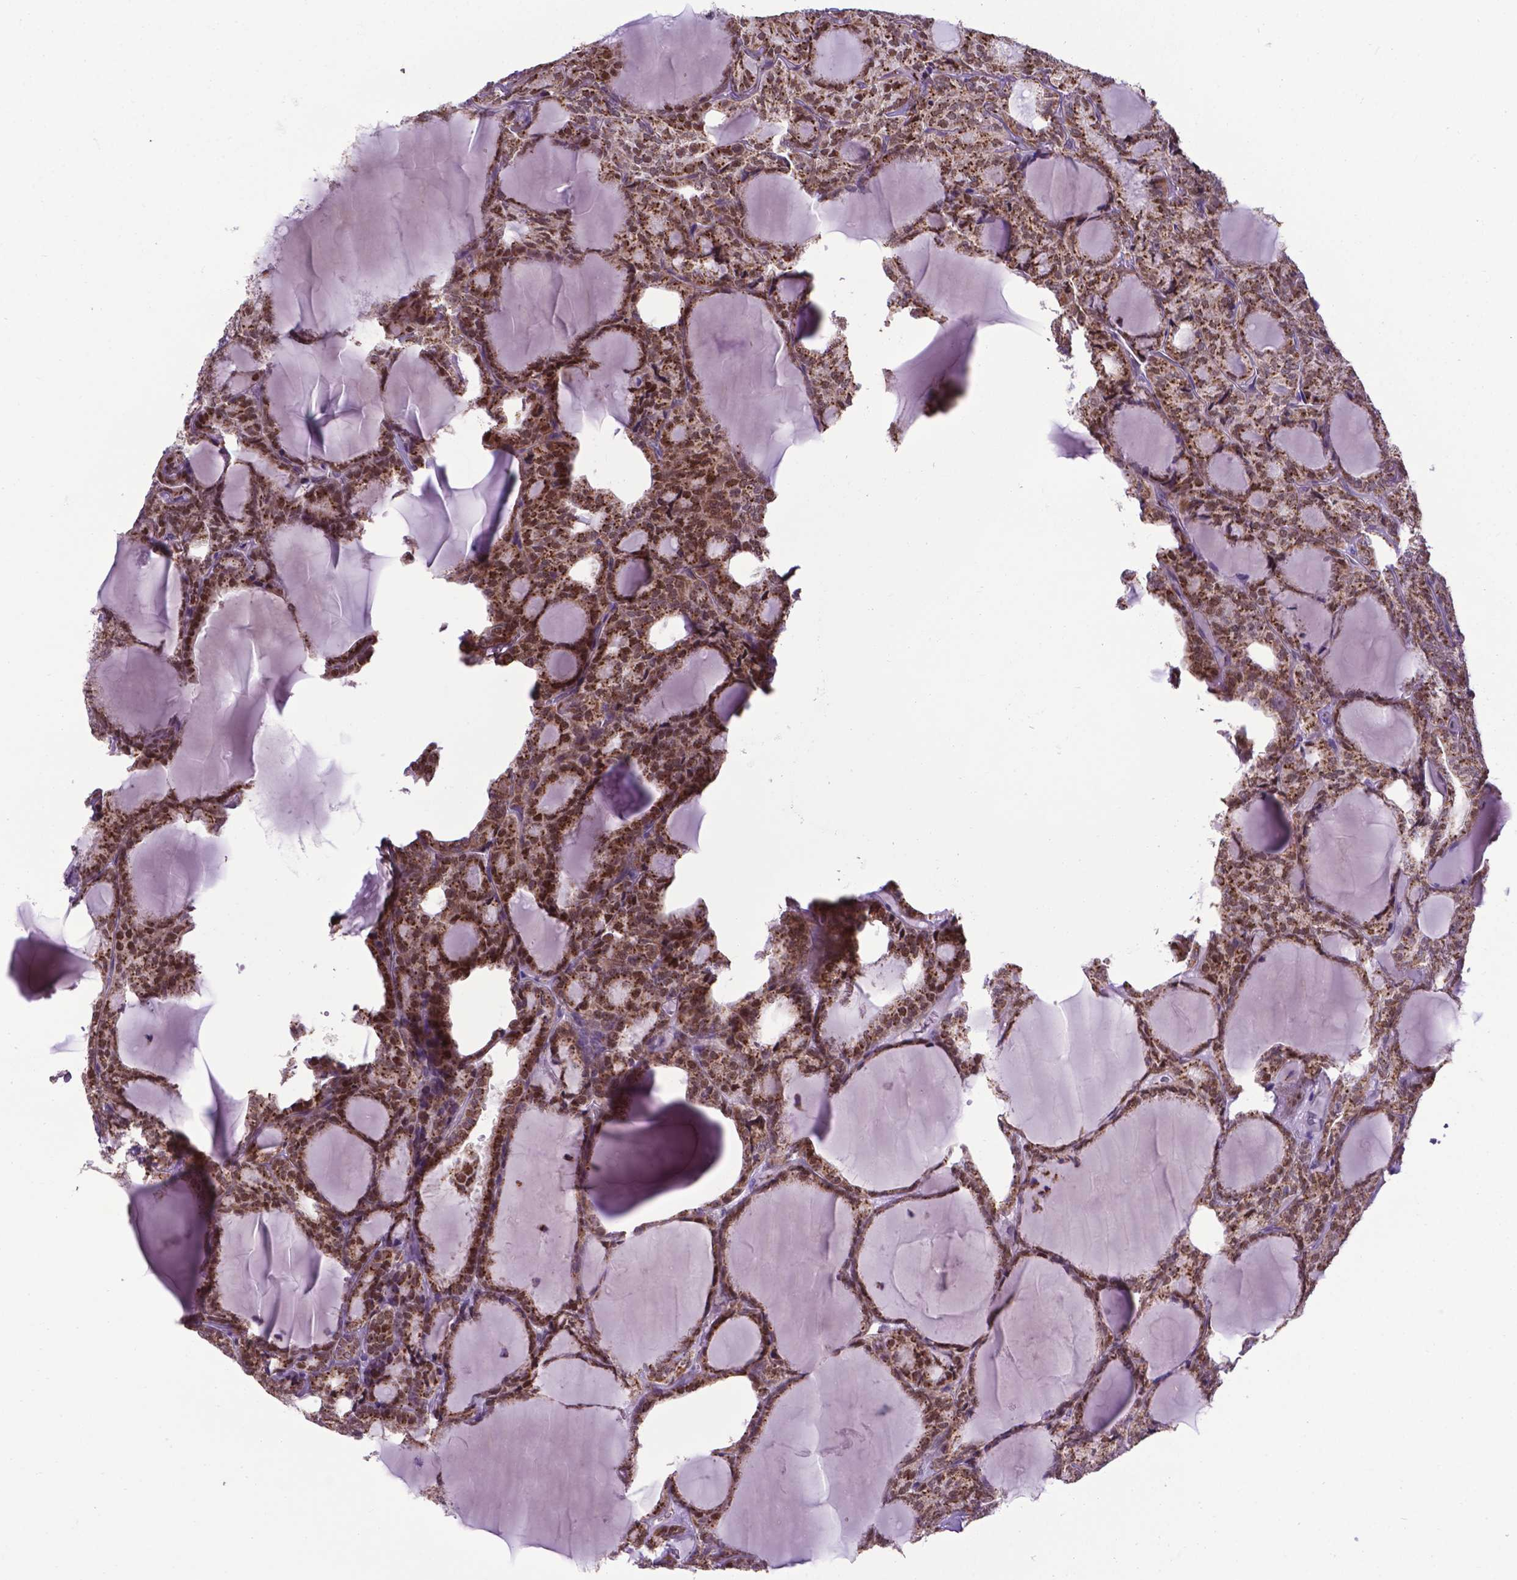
{"staining": {"intensity": "moderate", "quantity": ">75%", "location": "cytoplasmic/membranous,nuclear"}, "tissue": "thyroid cancer", "cell_type": "Tumor cells", "image_type": "cancer", "snomed": [{"axis": "morphology", "description": "Follicular adenoma carcinoma, NOS"}, {"axis": "topography", "description": "Thyroid gland"}], "caption": "Immunohistochemistry photomicrograph of neoplastic tissue: follicular adenoma carcinoma (thyroid) stained using immunohistochemistry exhibits medium levels of moderate protein expression localized specifically in the cytoplasmic/membranous and nuclear of tumor cells, appearing as a cytoplasmic/membranous and nuclear brown color.", "gene": "MRPL10", "patient": {"sex": "male", "age": 74}}